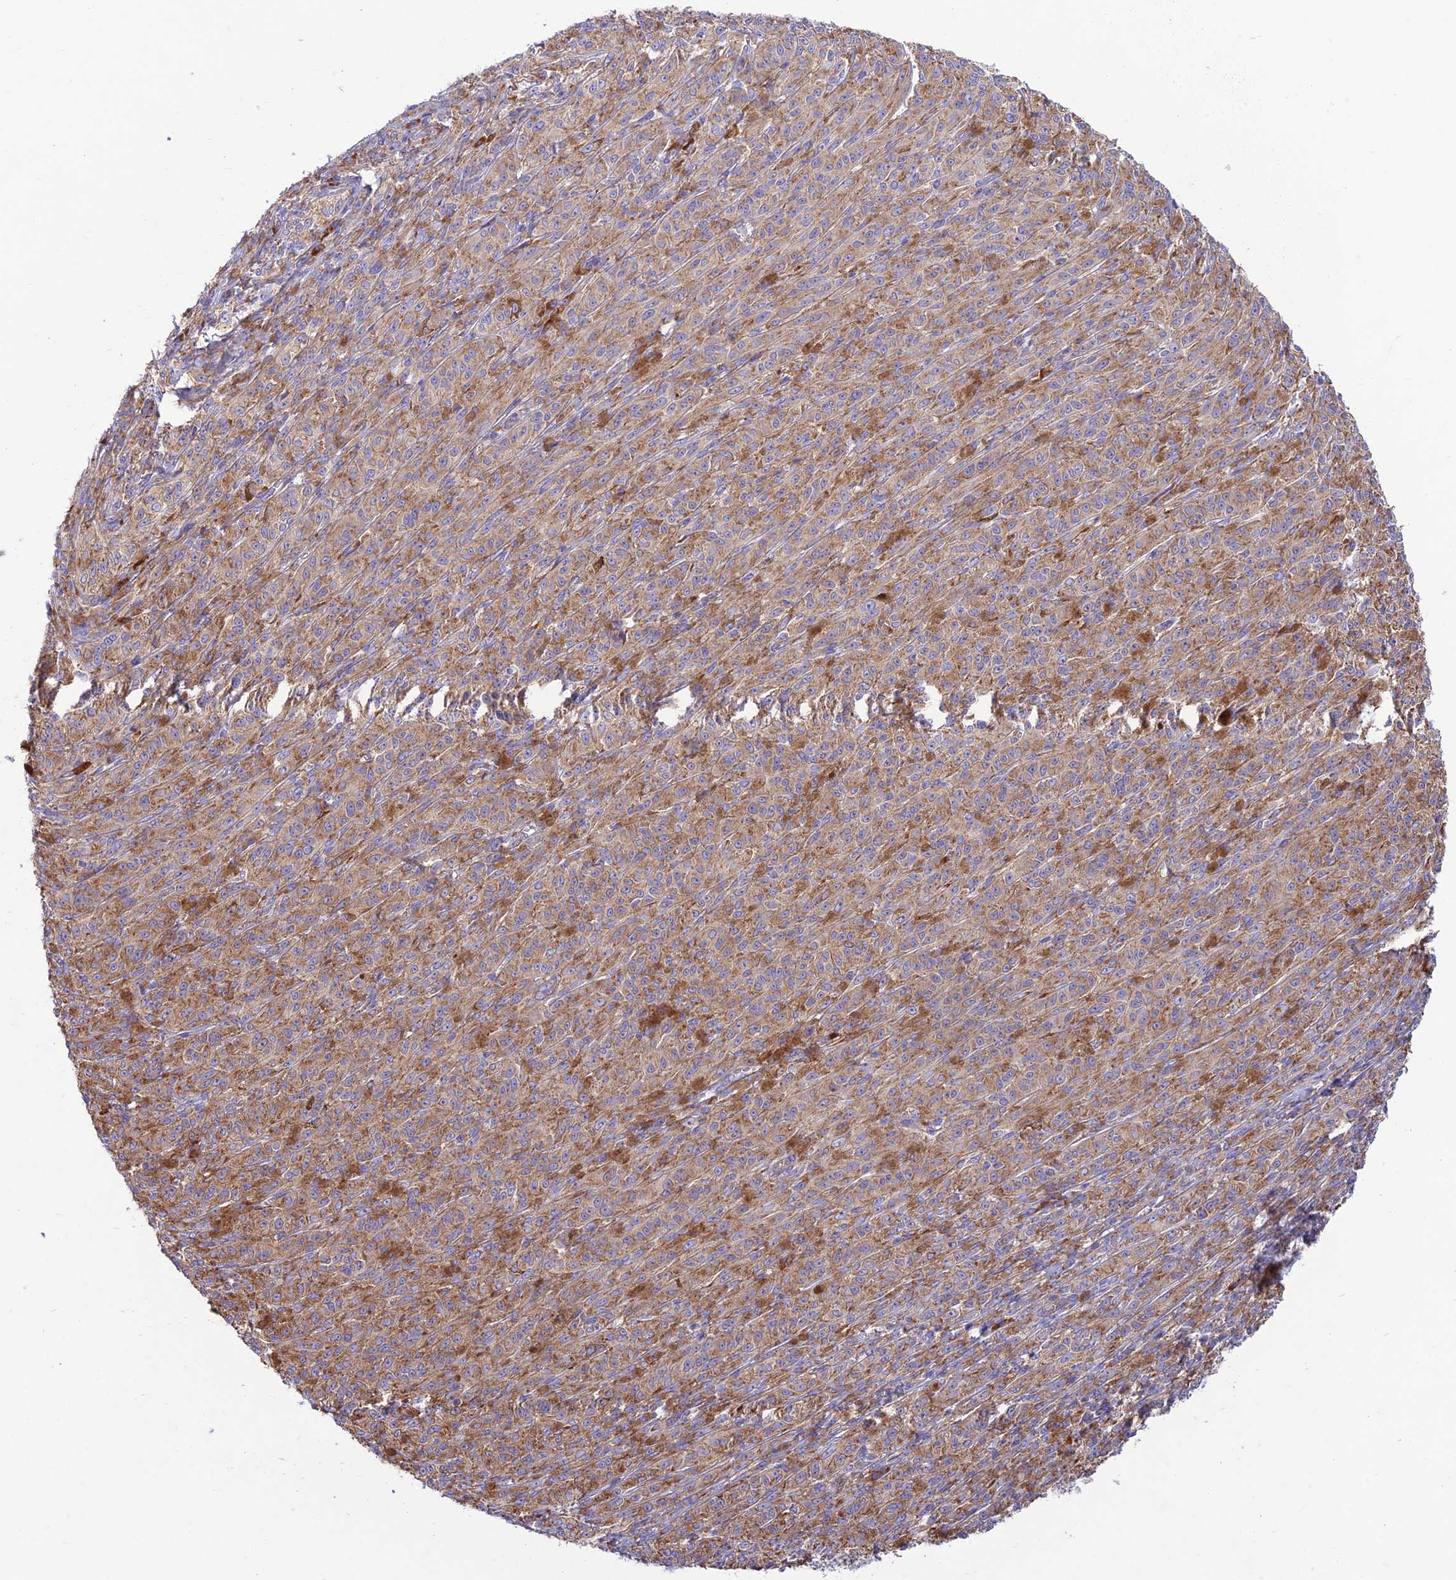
{"staining": {"intensity": "moderate", "quantity": ">75%", "location": "cytoplasmic/membranous"}, "tissue": "melanoma", "cell_type": "Tumor cells", "image_type": "cancer", "snomed": [{"axis": "morphology", "description": "Malignant melanoma, NOS"}, {"axis": "topography", "description": "Skin"}], "caption": "The image exhibits a brown stain indicating the presence of a protein in the cytoplasmic/membranous of tumor cells in melanoma.", "gene": "RPL17-C18orf32", "patient": {"sex": "female", "age": 52}}